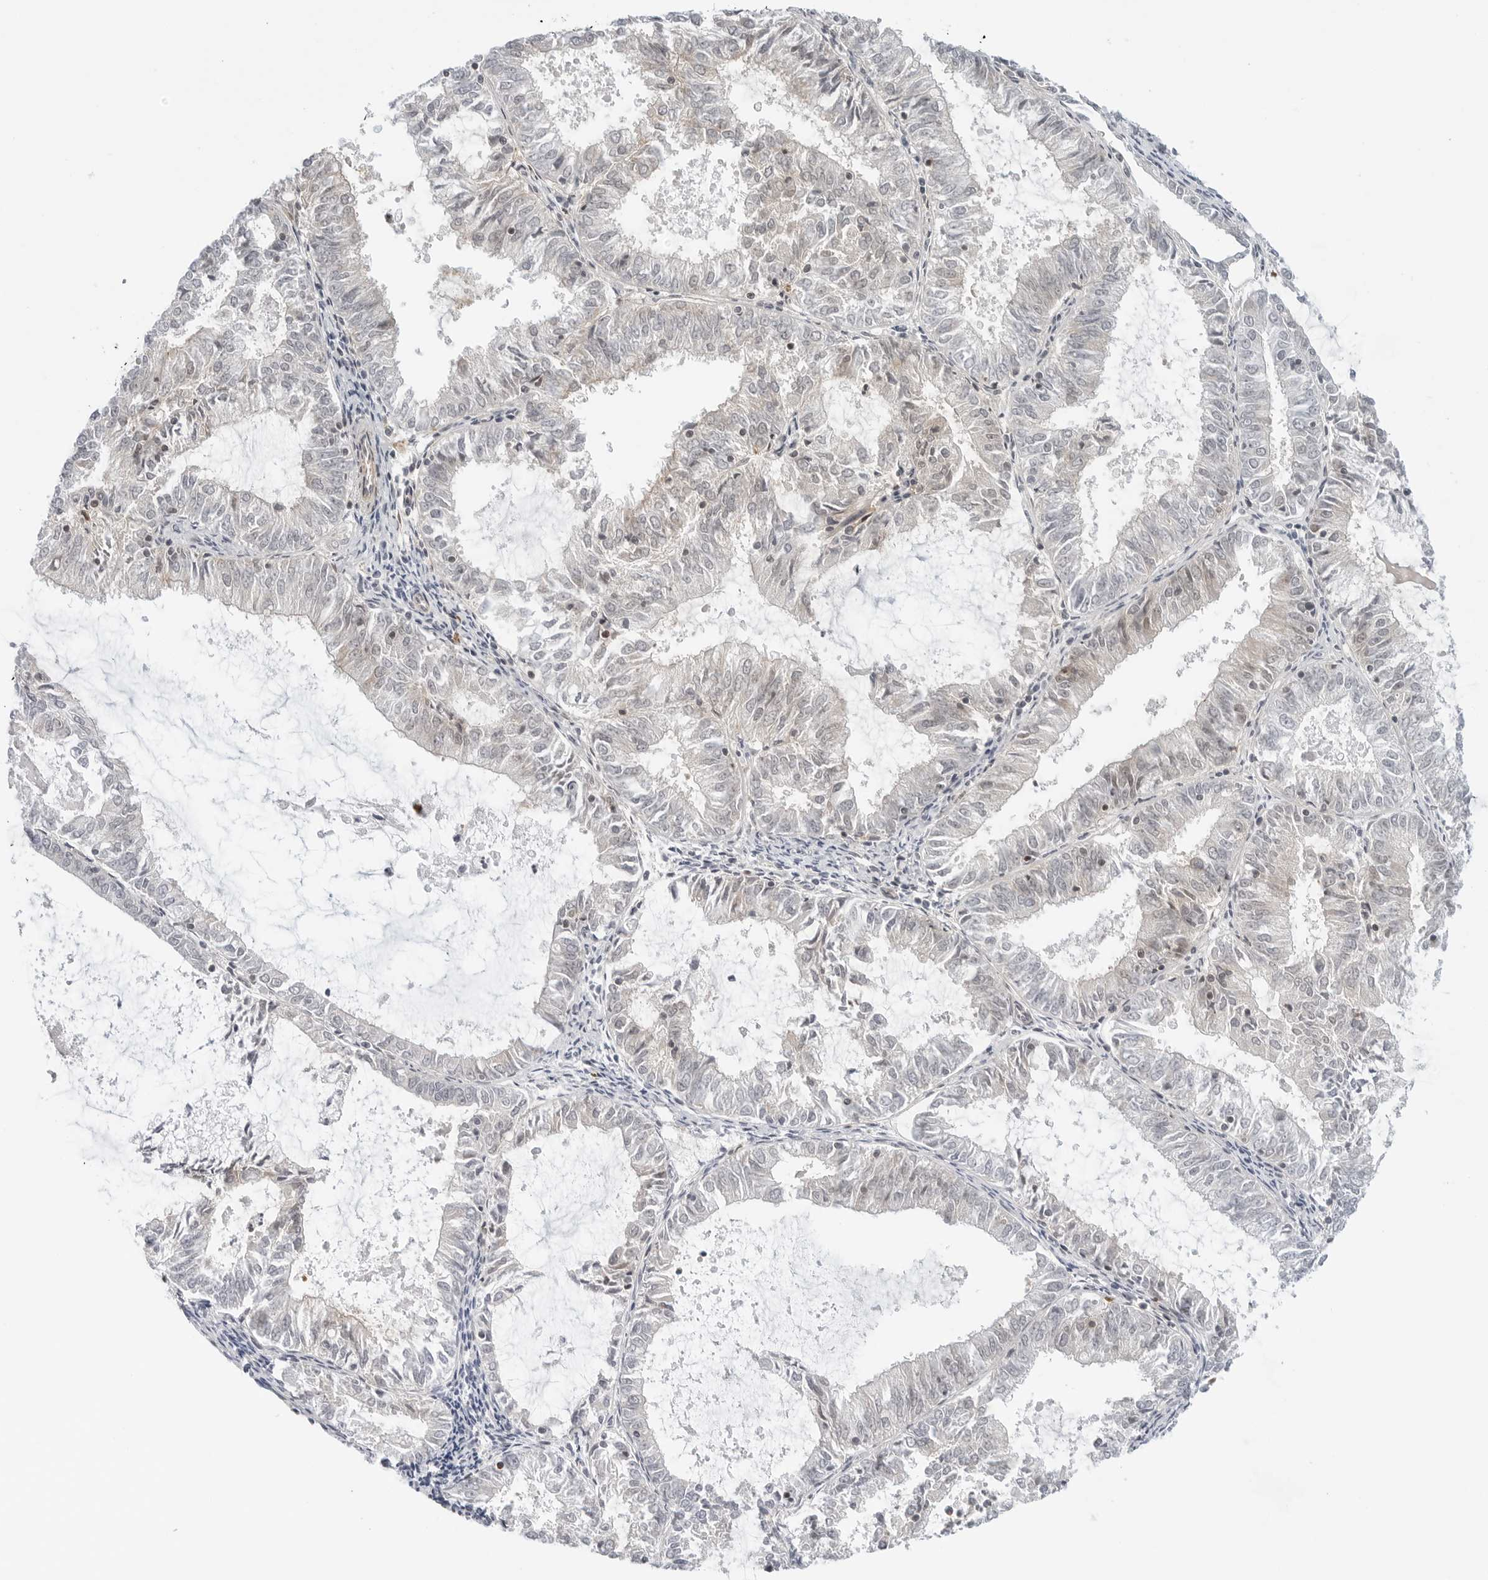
{"staining": {"intensity": "negative", "quantity": "none", "location": "none"}, "tissue": "endometrial cancer", "cell_type": "Tumor cells", "image_type": "cancer", "snomed": [{"axis": "morphology", "description": "Adenocarcinoma, NOS"}, {"axis": "topography", "description": "Endometrium"}], "caption": "Immunohistochemical staining of endometrial cancer (adenocarcinoma) reveals no significant staining in tumor cells. (Stains: DAB IHC with hematoxylin counter stain, Microscopy: brightfield microscopy at high magnification).", "gene": "STXBP3", "patient": {"sex": "female", "age": 57}}